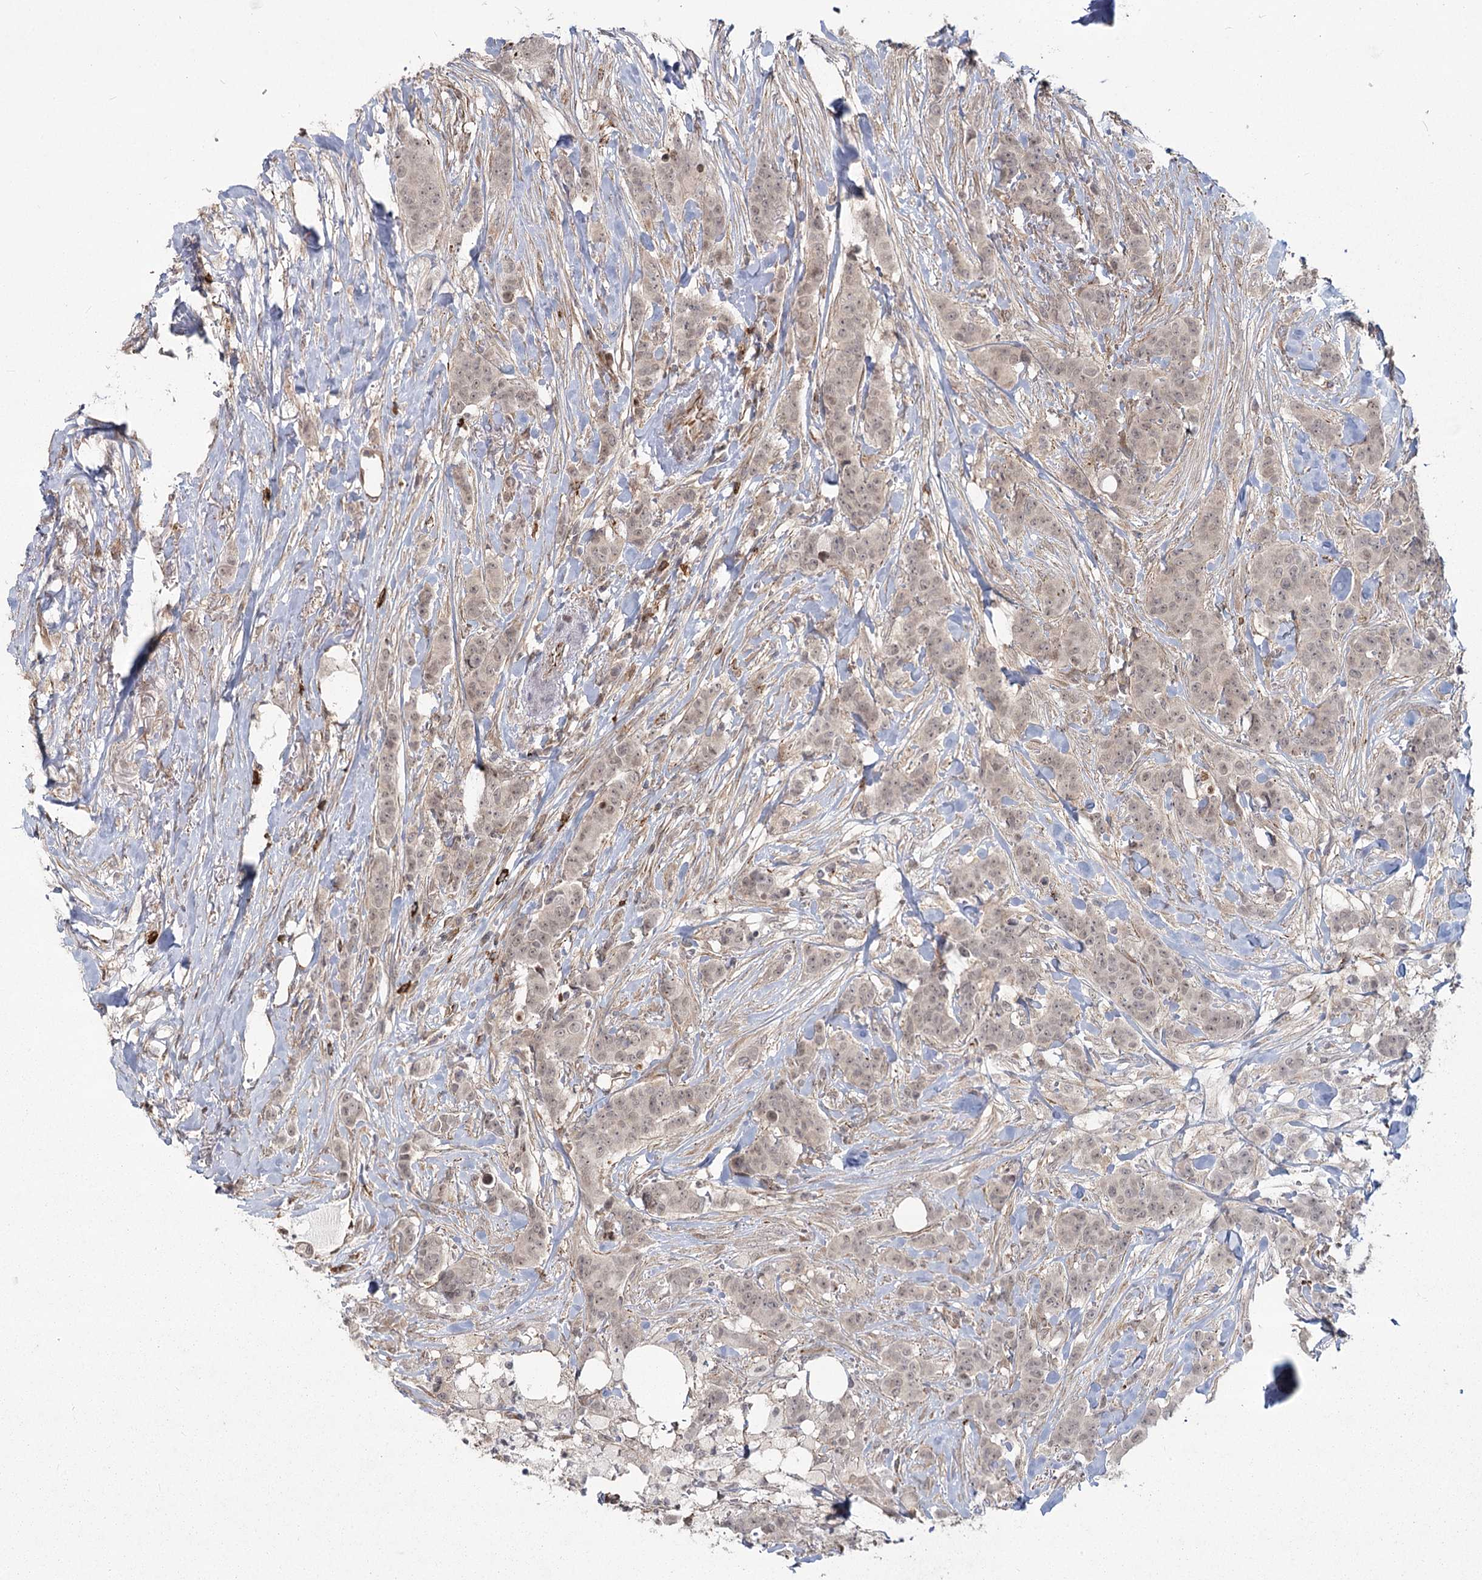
{"staining": {"intensity": "weak", "quantity": ">75%", "location": "nuclear"}, "tissue": "breast cancer", "cell_type": "Tumor cells", "image_type": "cancer", "snomed": [{"axis": "morphology", "description": "Duct carcinoma"}, {"axis": "topography", "description": "Breast"}], "caption": "Human breast cancer stained for a protein (brown) reveals weak nuclear positive staining in about >75% of tumor cells.", "gene": "AP2M1", "patient": {"sex": "female", "age": 40}}